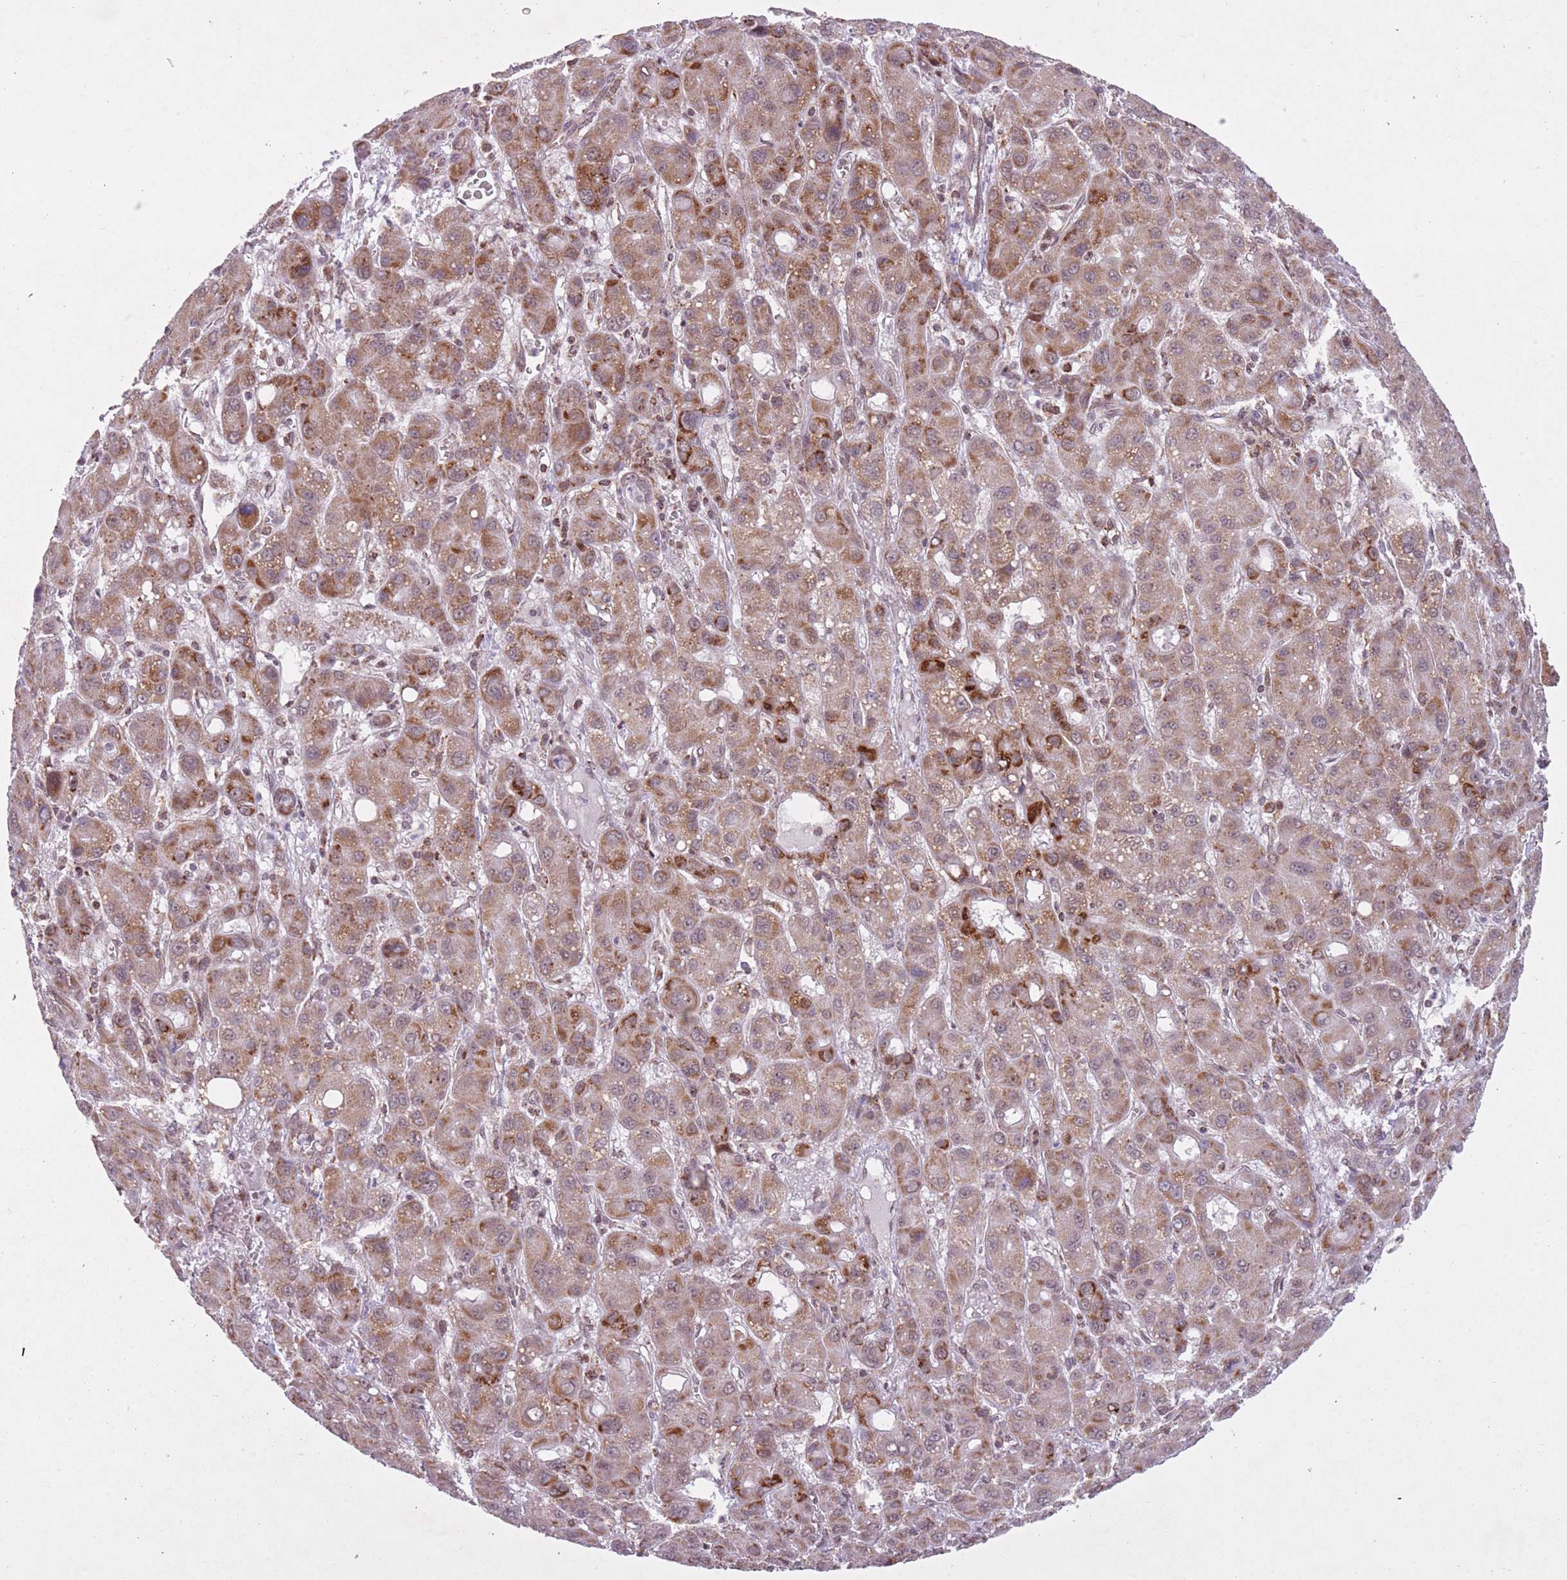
{"staining": {"intensity": "moderate", "quantity": ">75%", "location": "cytoplasmic/membranous"}, "tissue": "liver cancer", "cell_type": "Tumor cells", "image_type": "cancer", "snomed": [{"axis": "morphology", "description": "Carcinoma, Hepatocellular, NOS"}, {"axis": "topography", "description": "Liver"}], "caption": "Human liver cancer (hepatocellular carcinoma) stained with a brown dye demonstrates moderate cytoplasmic/membranous positive staining in approximately >75% of tumor cells.", "gene": "DPYSL4", "patient": {"sex": "male", "age": 55}}